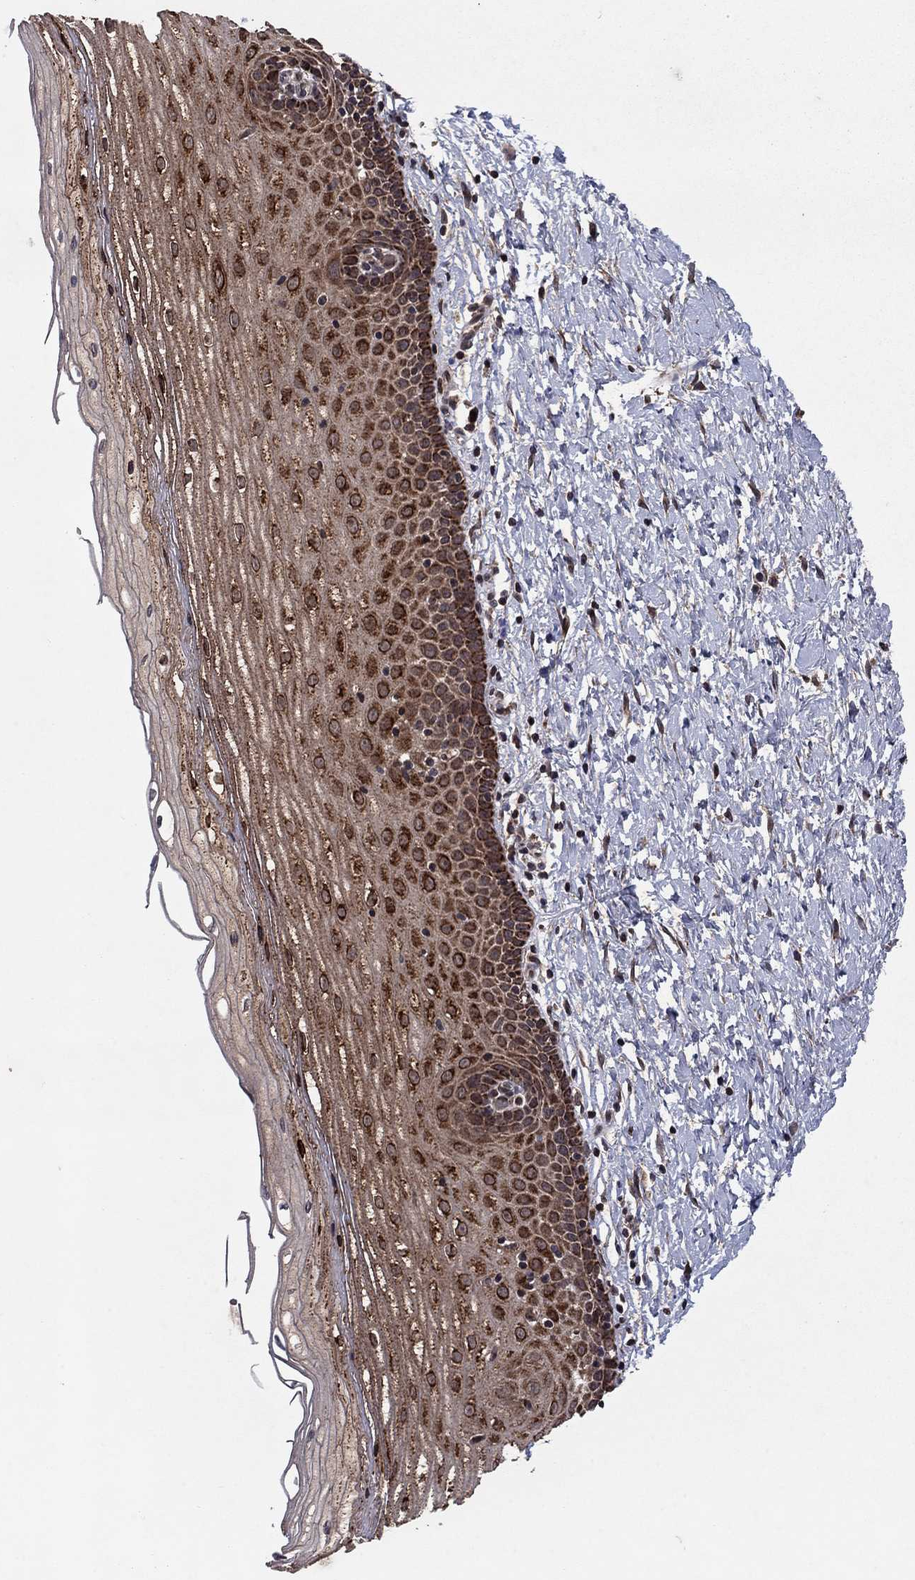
{"staining": {"intensity": "strong", "quantity": ">75%", "location": "cytoplasmic/membranous"}, "tissue": "cervix", "cell_type": "Squamous epithelial cells", "image_type": "normal", "snomed": [{"axis": "morphology", "description": "Normal tissue, NOS"}, {"axis": "topography", "description": "Cervix"}], "caption": "Cervix stained with a brown dye exhibits strong cytoplasmic/membranous positive expression in about >75% of squamous epithelial cells.", "gene": "DHRS1", "patient": {"sex": "female", "age": 37}}